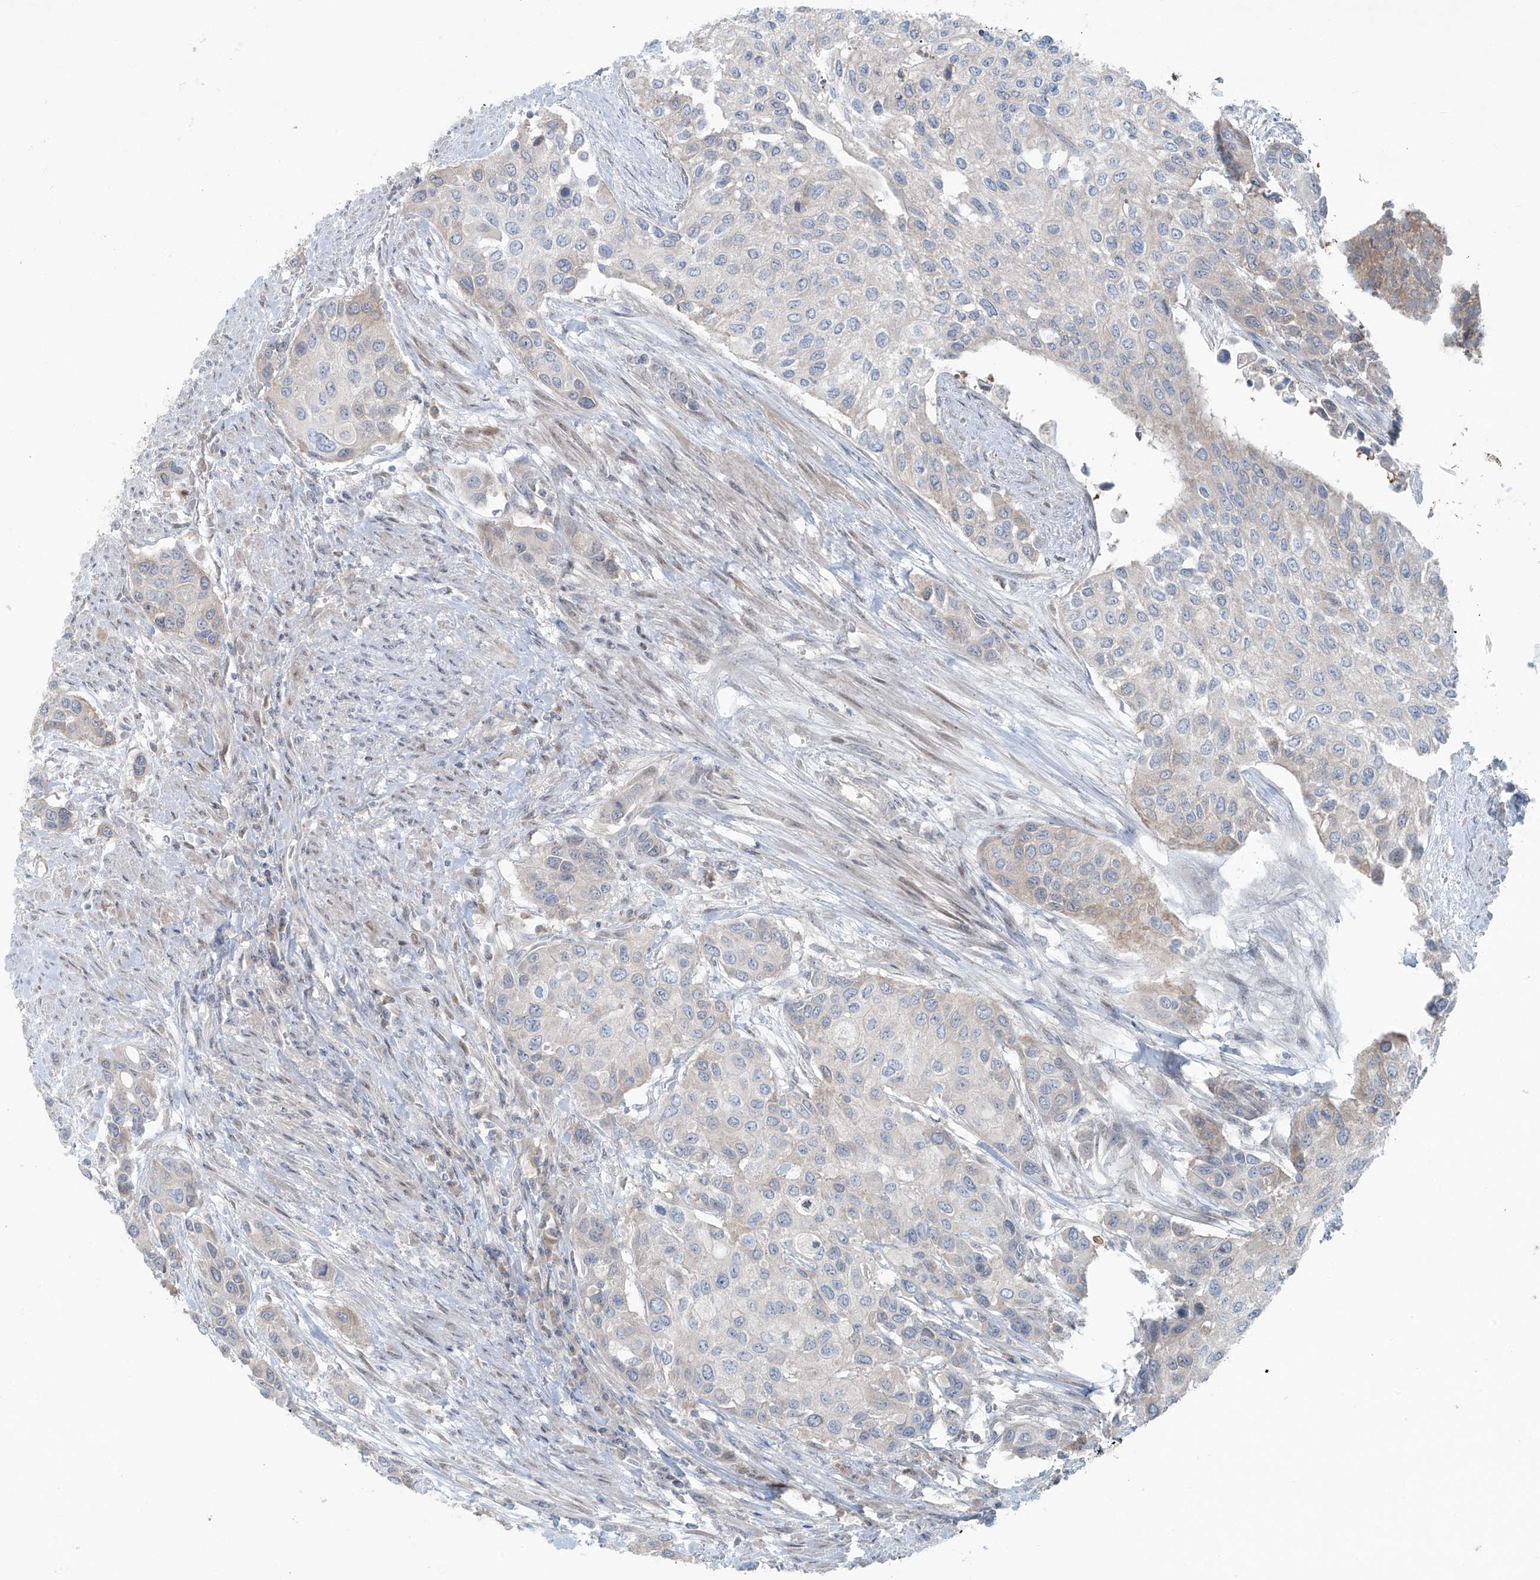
{"staining": {"intensity": "negative", "quantity": "none", "location": "none"}, "tissue": "urothelial cancer", "cell_type": "Tumor cells", "image_type": "cancer", "snomed": [{"axis": "morphology", "description": "Normal tissue, NOS"}, {"axis": "morphology", "description": "Urothelial carcinoma, High grade"}, {"axis": "topography", "description": "Vascular tissue"}, {"axis": "topography", "description": "Urinary bladder"}], "caption": "A micrograph of human urothelial carcinoma (high-grade) is negative for staining in tumor cells.", "gene": "PPAT", "patient": {"sex": "female", "age": 56}}